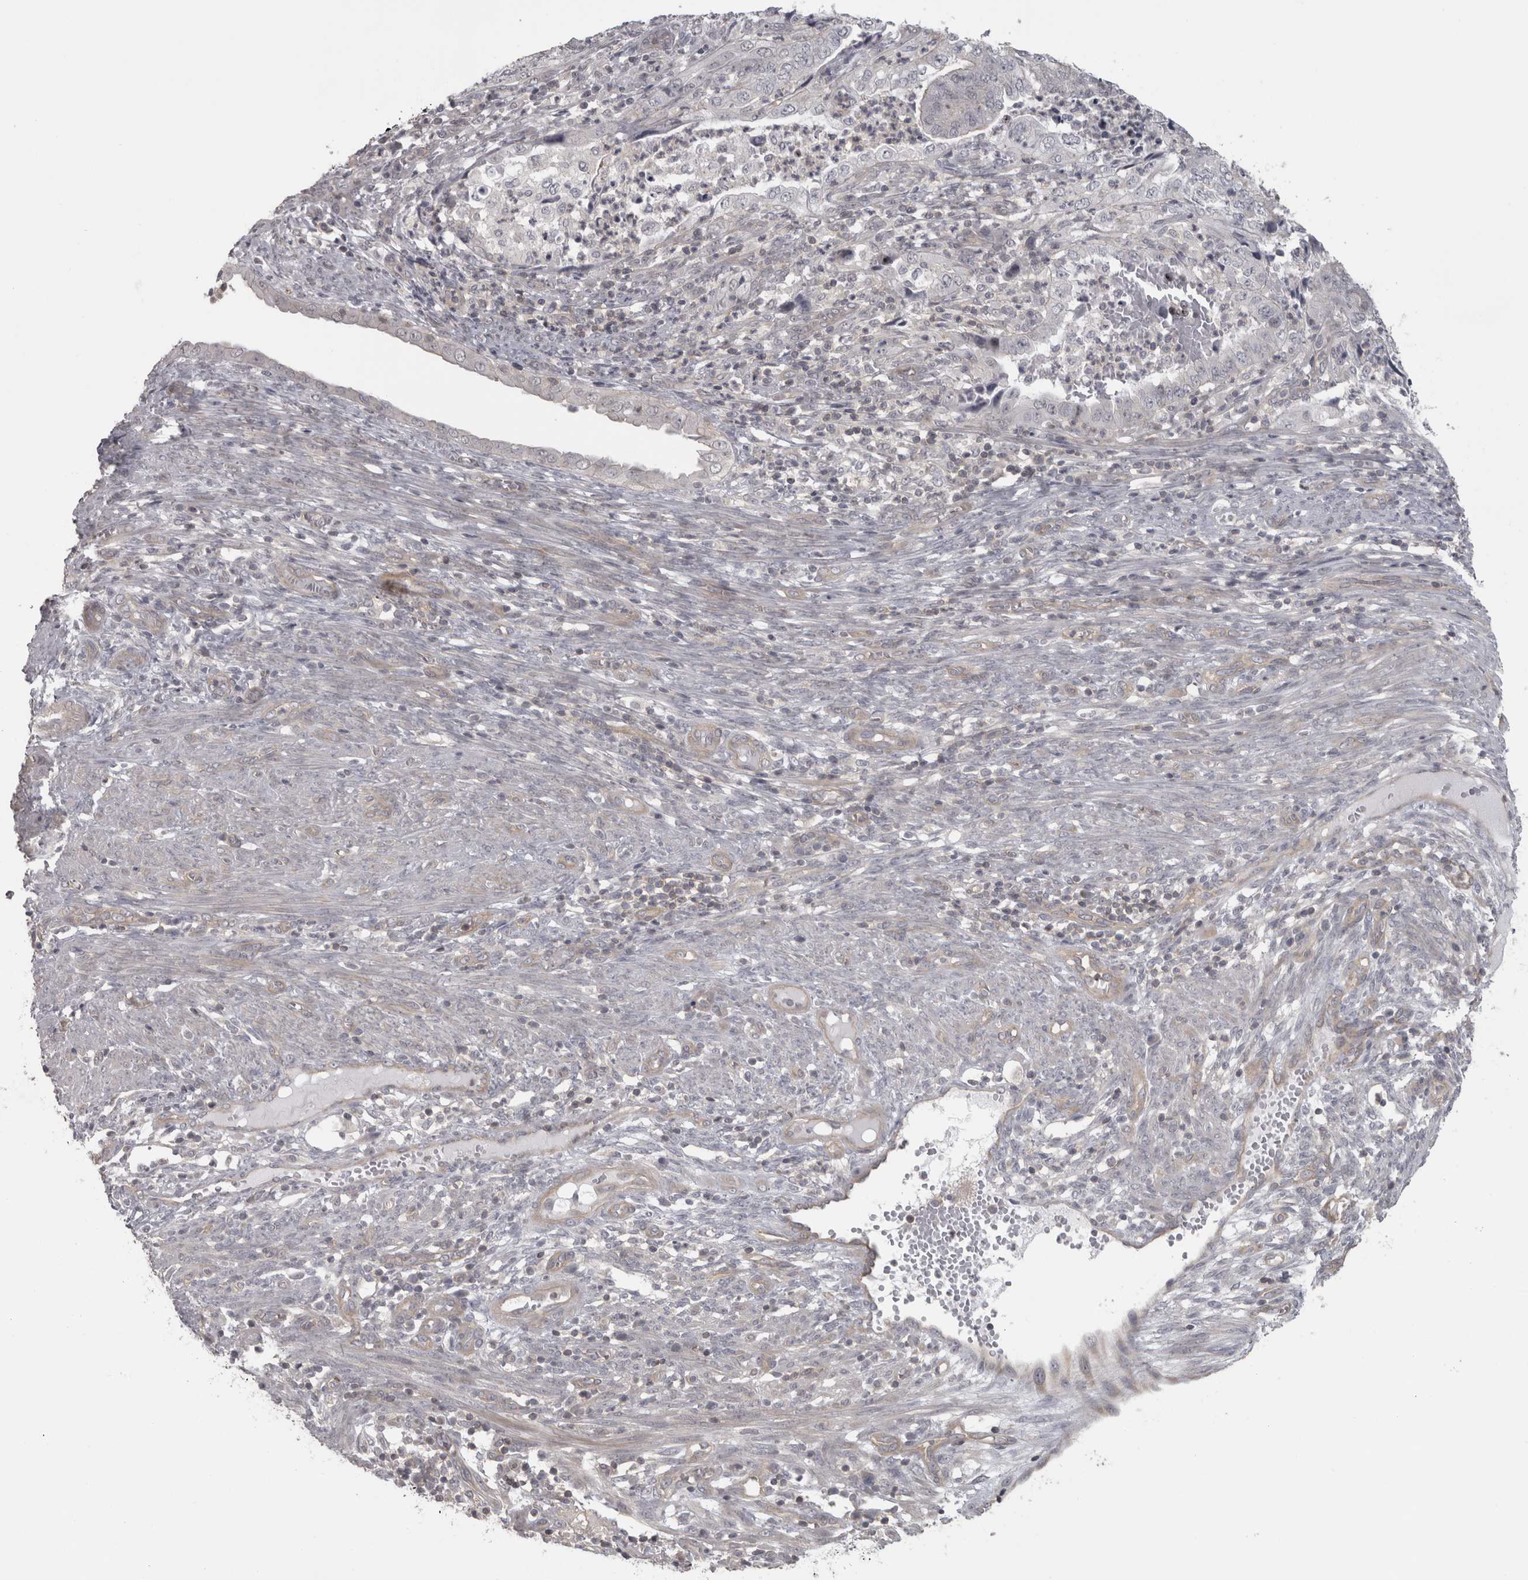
{"staining": {"intensity": "negative", "quantity": "none", "location": "none"}, "tissue": "endometrial cancer", "cell_type": "Tumor cells", "image_type": "cancer", "snomed": [{"axis": "morphology", "description": "Adenocarcinoma, NOS"}, {"axis": "topography", "description": "Endometrium"}], "caption": "IHC histopathology image of adenocarcinoma (endometrial) stained for a protein (brown), which reveals no staining in tumor cells.", "gene": "PPP1R12B", "patient": {"sex": "female", "age": 51}}